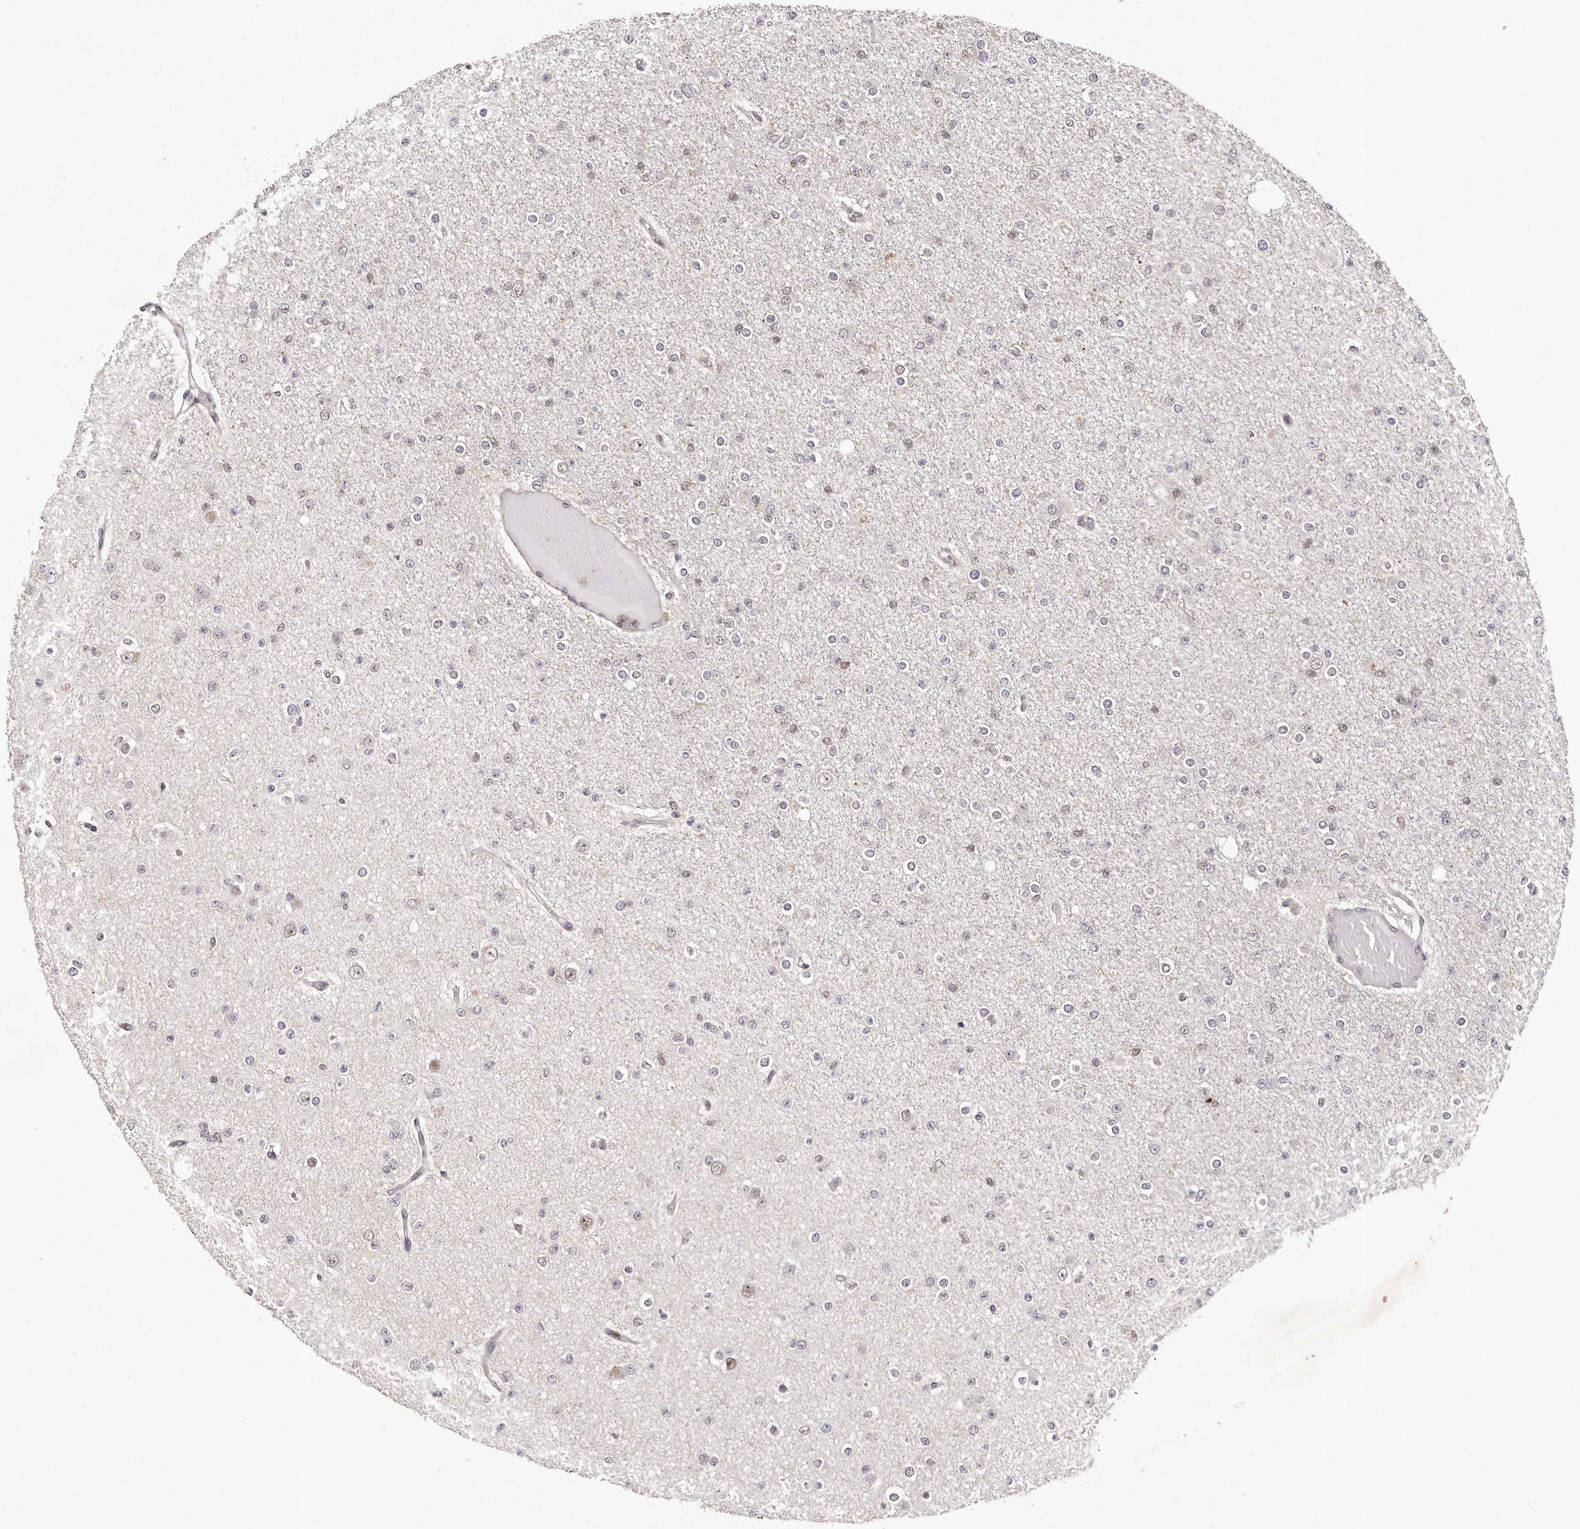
{"staining": {"intensity": "negative", "quantity": "none", "location": "none"}, "tissue": "glioma", "cell_type": "Tumor cells", "image_type": "cancer", "snomed": [{"axis": "morphology", "description": "Glioma, malignant, Low grade"}, {"axis": "topography", "description": "Brain"}], "caption": "There is no significant staining in tumor cells of malignant low-grade glioma.", "gene": "FBXO5", "patient": {"sex": "female", "age": 22}}